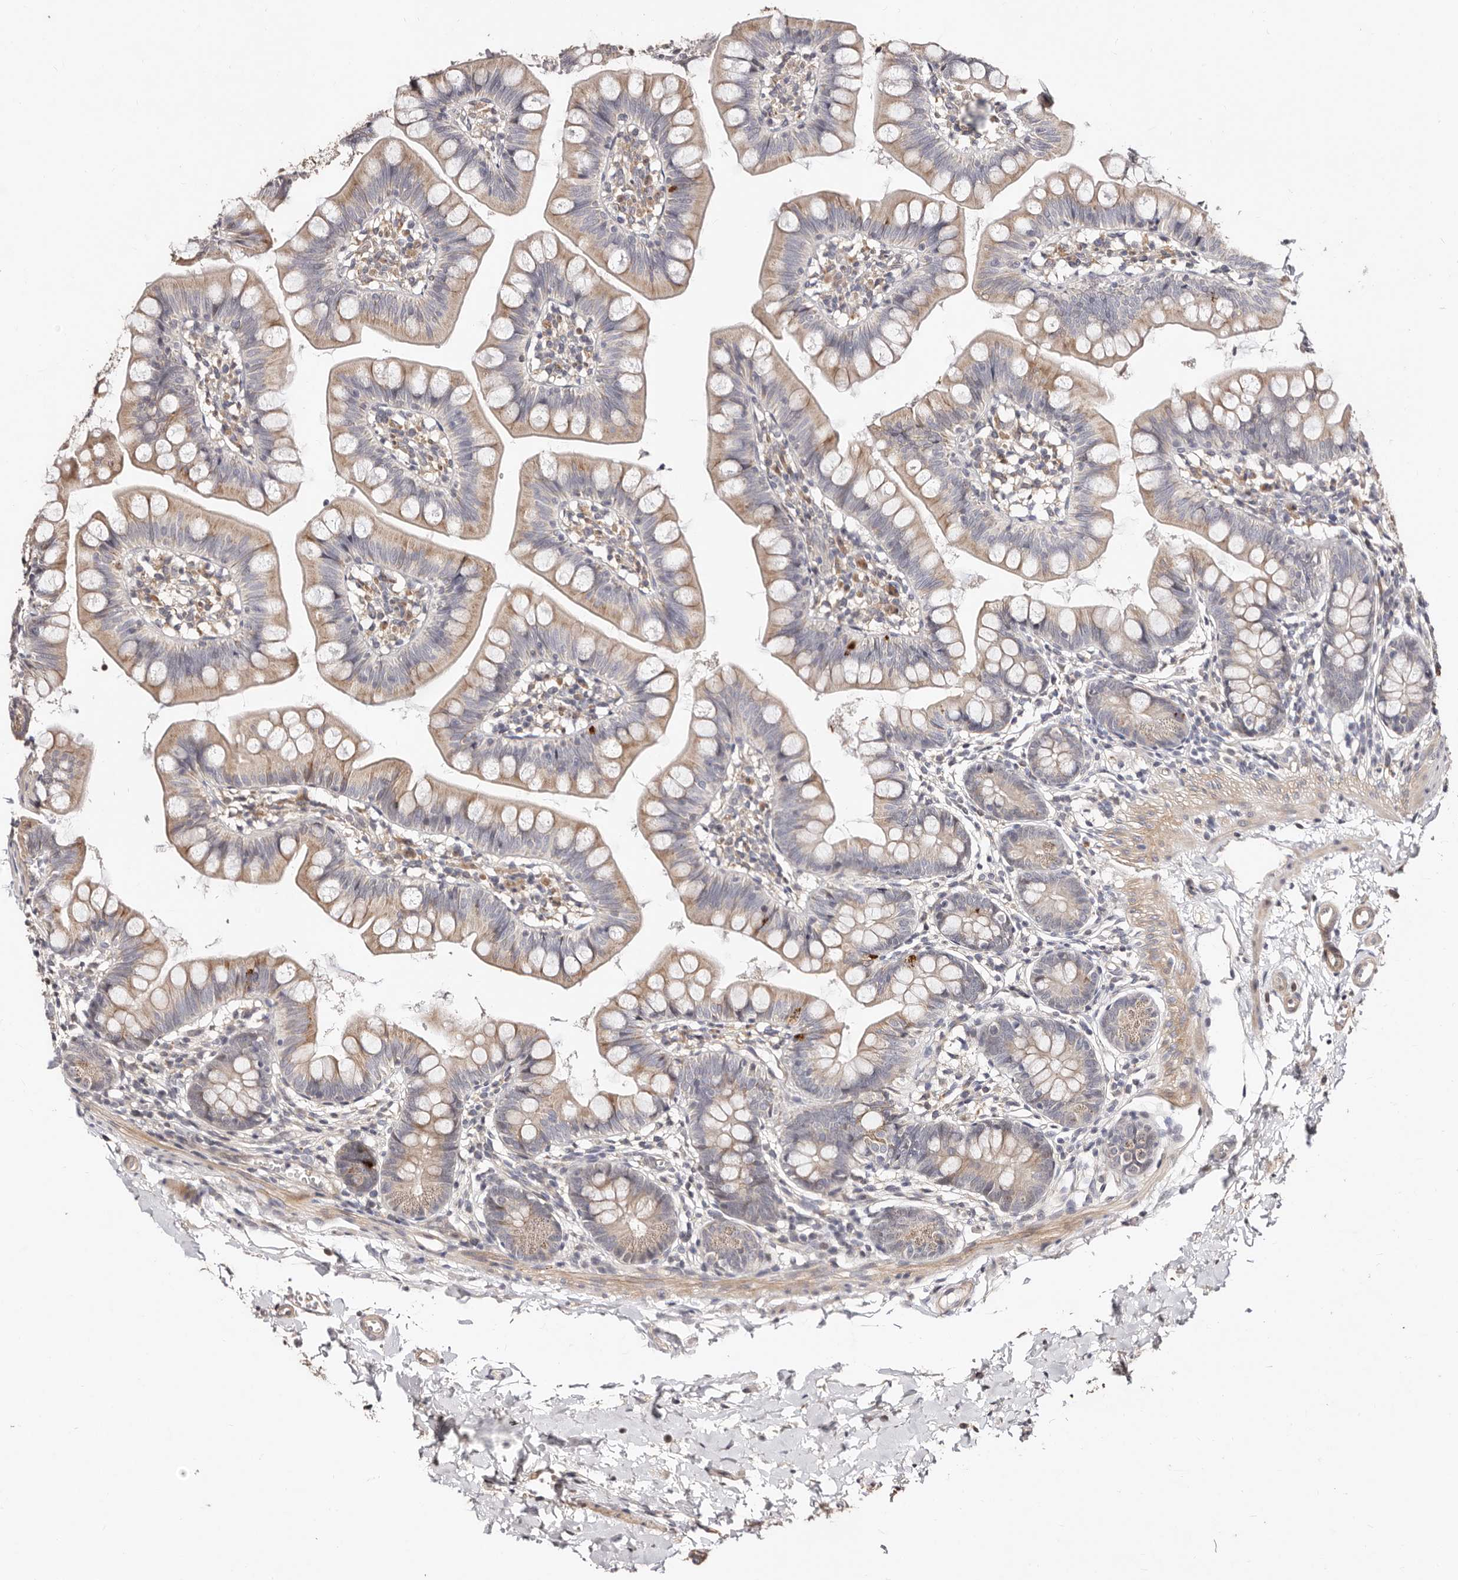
{"staining": {"intensity": "moderate", "quantity": "25%-75%", "location": "cytoplasmic/membranous"}, "tissue": "small intestine", "cell_type": "Glandular cells", "image_type": "normal", "snomed": [{"axis": "morphology", "description": "Normal tissue, NOS"}, {"axis": "topography", "description": "Small intestine"}], "caption": "DAB immunohistochemical staining of benign small intestine reveals moderate cytoplasmic/membranous protein positivity in approximately 25%-75% of glandular cells.", "gene": "APOL6", "patient": {"sex": "male", "age": 7}}